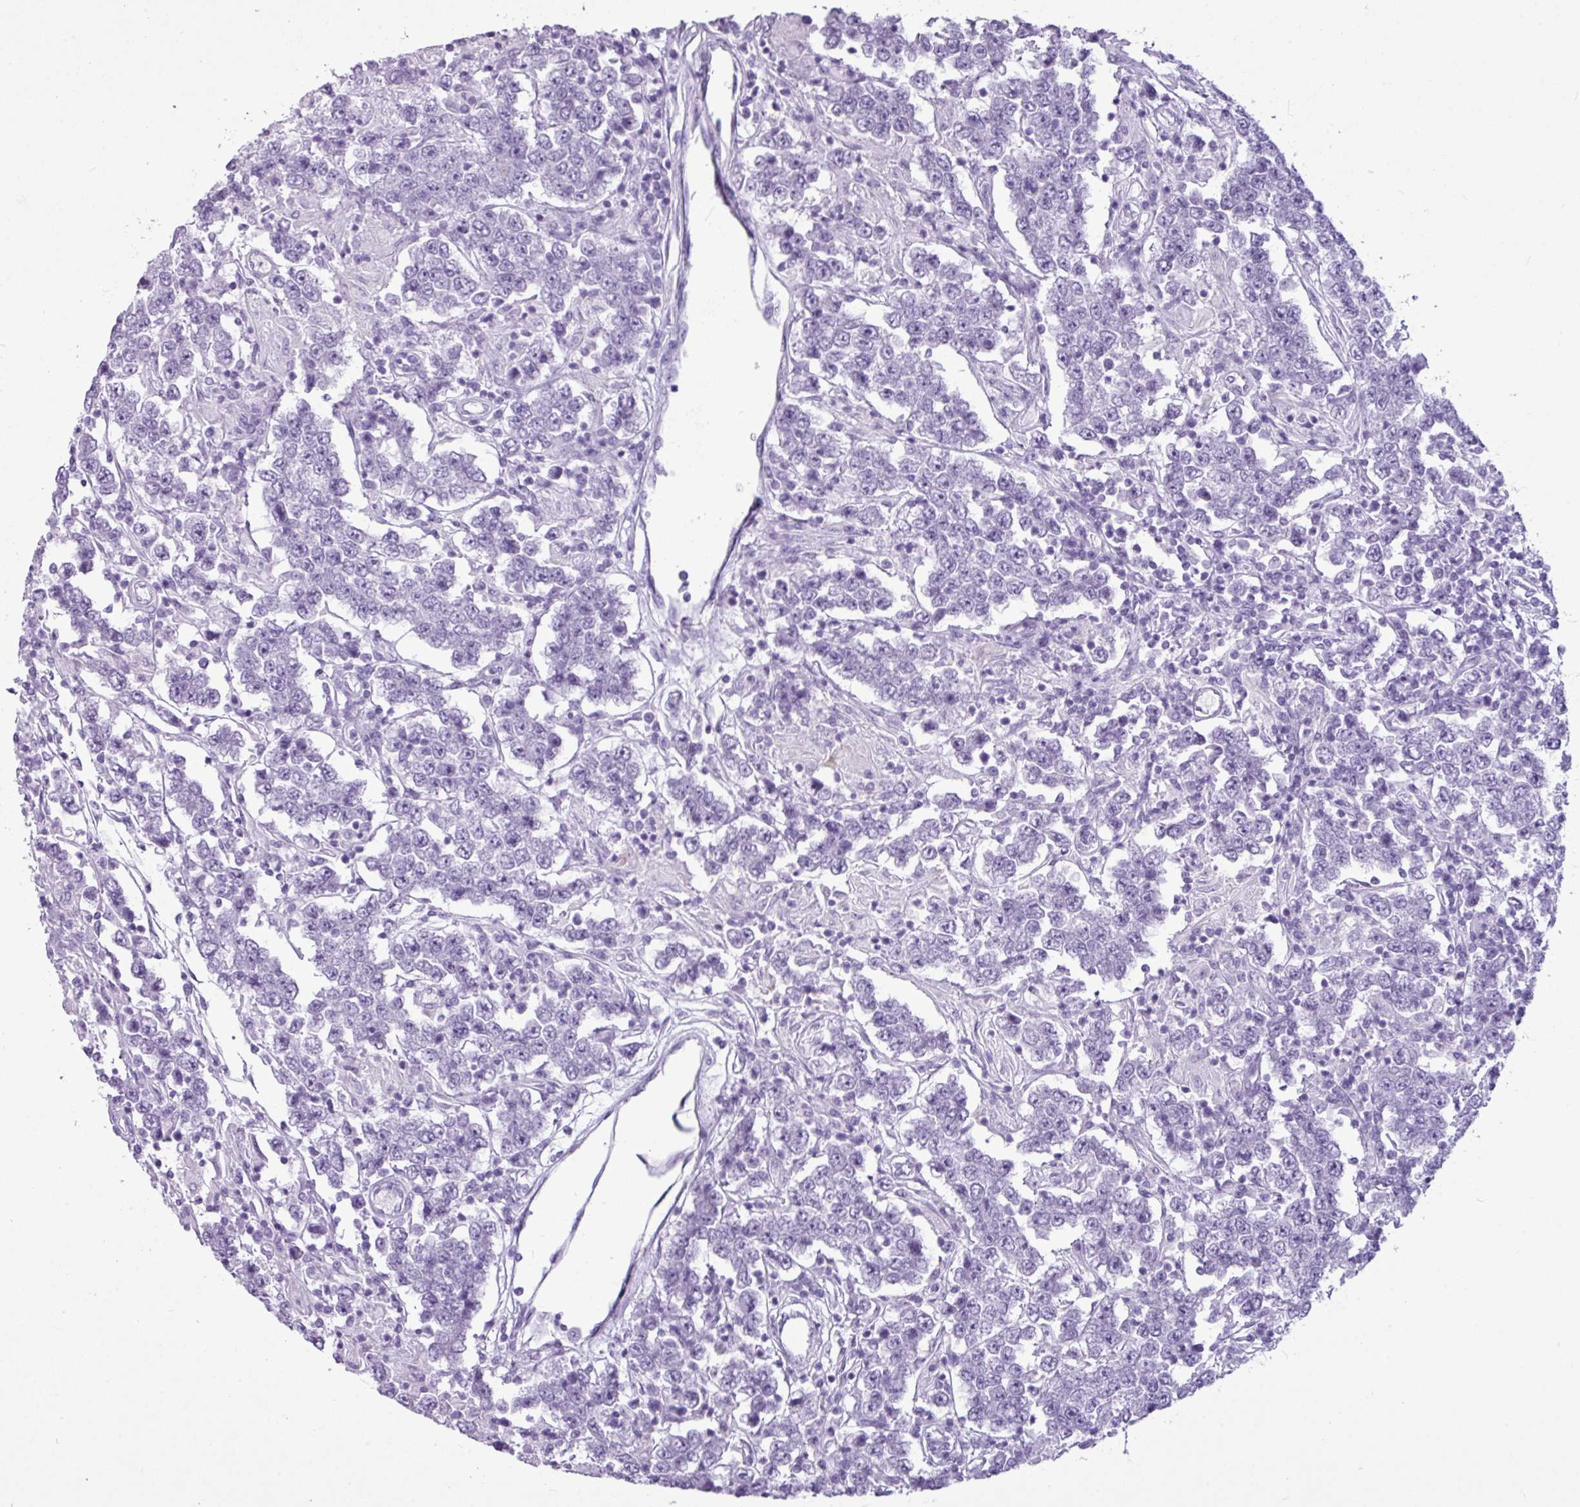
{"staining": {"intensity": "negative", "quantity": "none", "location": "none"}, "tissue": "testis cancer", "cell_type": "Tumor cells", "image_type": "cancer", "snomed": [{"axis": "morphology", "description": "Normal tissue, NOS"}, {"axis": "morphology", "description": "Urothelial carcinoma, High grade"}, {"axis": "morphology", "description": "Seminoma, NOS"}, {"axis": "morphology", "description": "Carcinoma, Embryonal, NOS"}, {"axis": "topography", "description": "Urinary bladder"}, {"axis": "topography", "description": "Testis"}], "caption": "Immunohistochemistry histopathology image of neoplastic tissue: testis seminoma stained with DAB demonstrates no significant protein staining in tumor cells. (DAB (3,3'-diaminobenzidine) IHC, high magnification).", "gene": "AMY1B", "patient": {"sex": "male", "age": 41}}